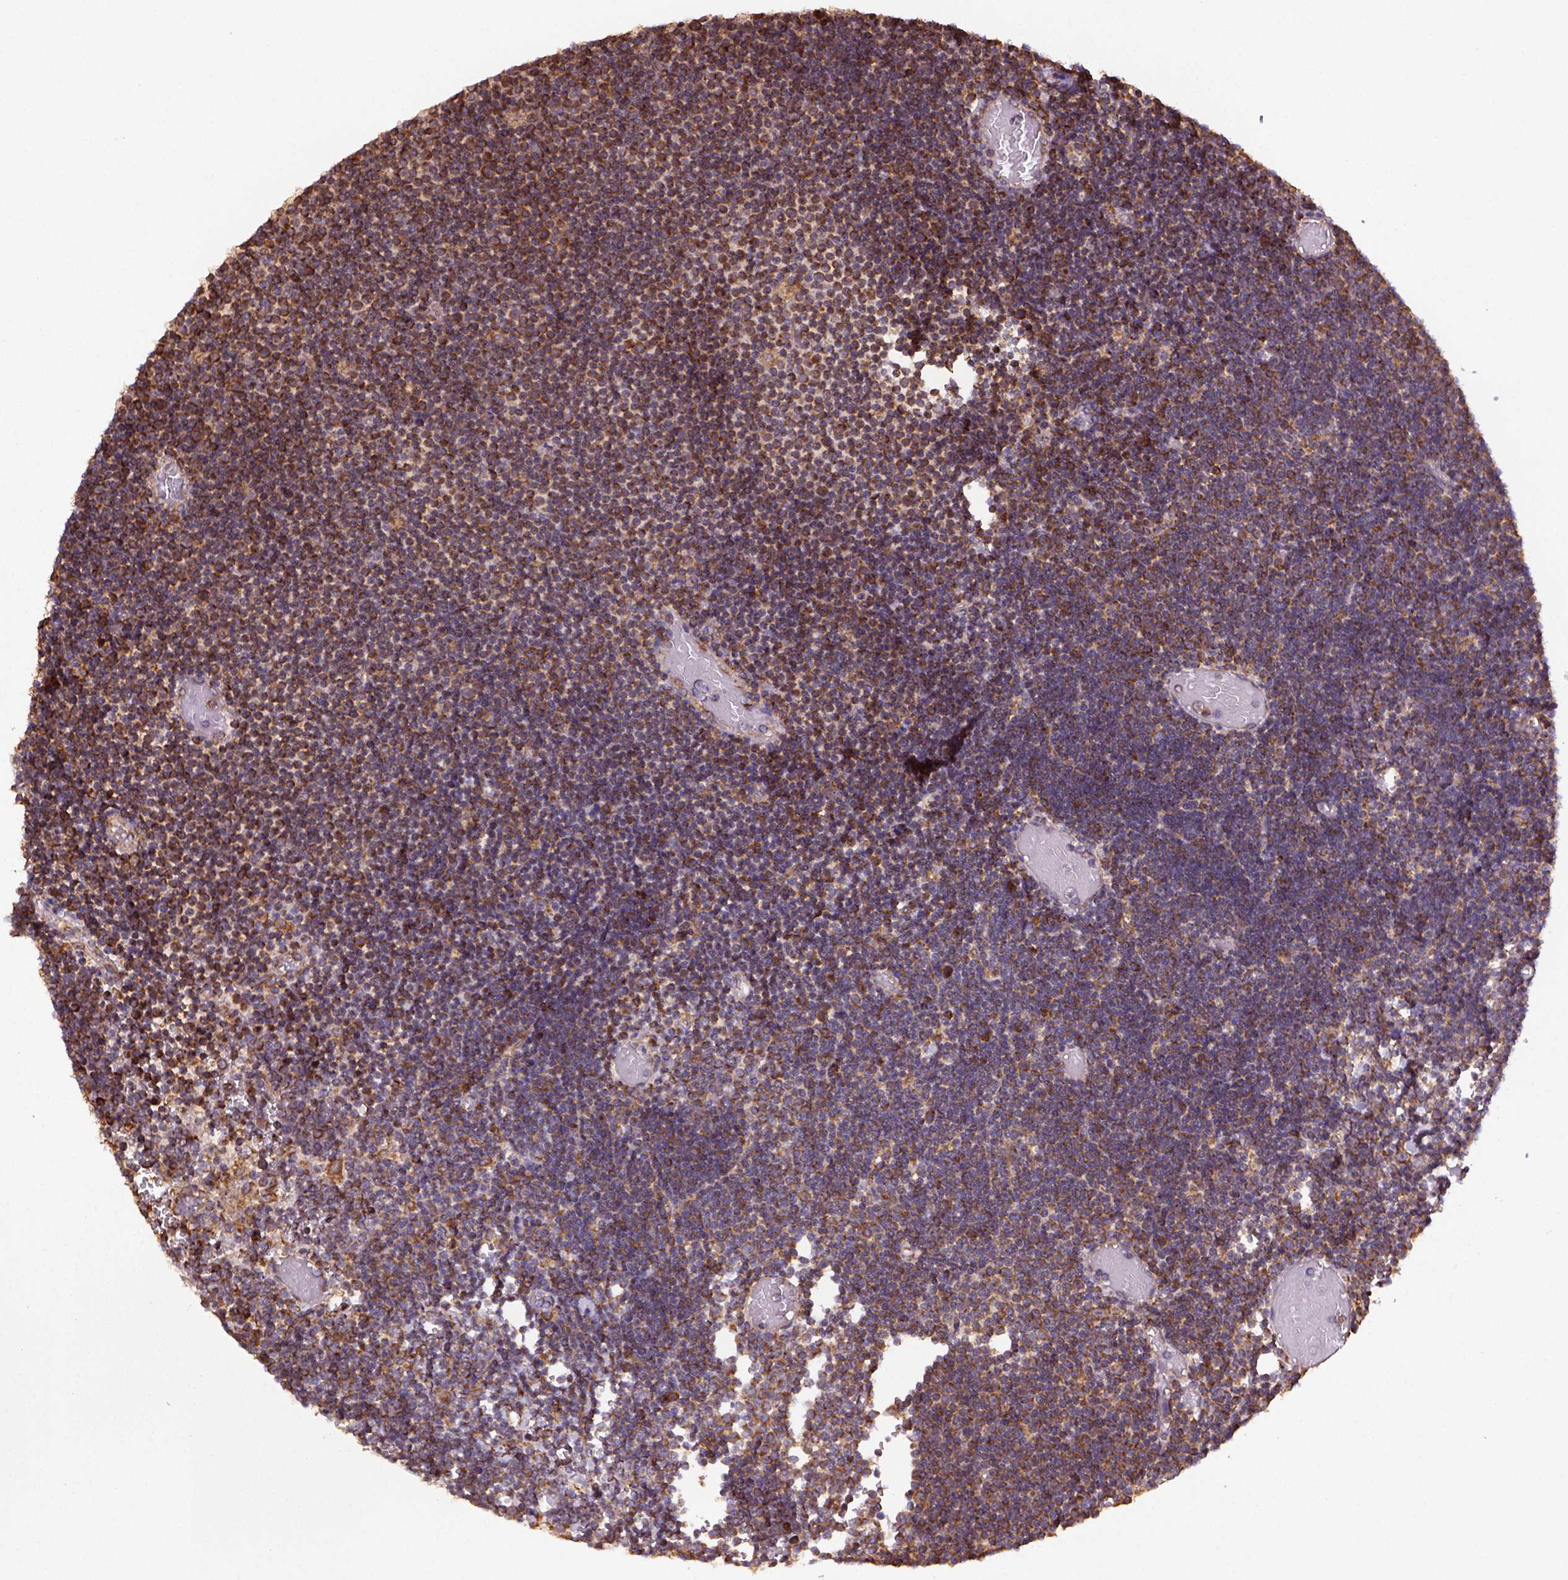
{"staining": {"intensity": "moderate", "quantity": ">75%", "location": "cytoplasmic/membranous"}, "tissue": "lymphoma", "cell_type": "Tumor cells", "image_type": "cancer", "snomed": [{"axis": "morphology", "description": "Malignant lymphoma, non-Hodgkin's type, Low grade"}, {"axis": "topography", "description": "Brain"}], "caption": "Tumor cells demonstrate moderate cytoplasmic/membranous staining in approximately >75% of cells in low-grade malignant lymphoma, non-Hodgkin's type. The staining was performed using DAB (3,3'-diaminobenzidine) to visualize the protein expression in brown, while the nuclei were stained in blue with hematoxylin (Magnification: 20x).", "gene": "MAPK8IP3", "patient": {"sex": "female", "age": 66}}